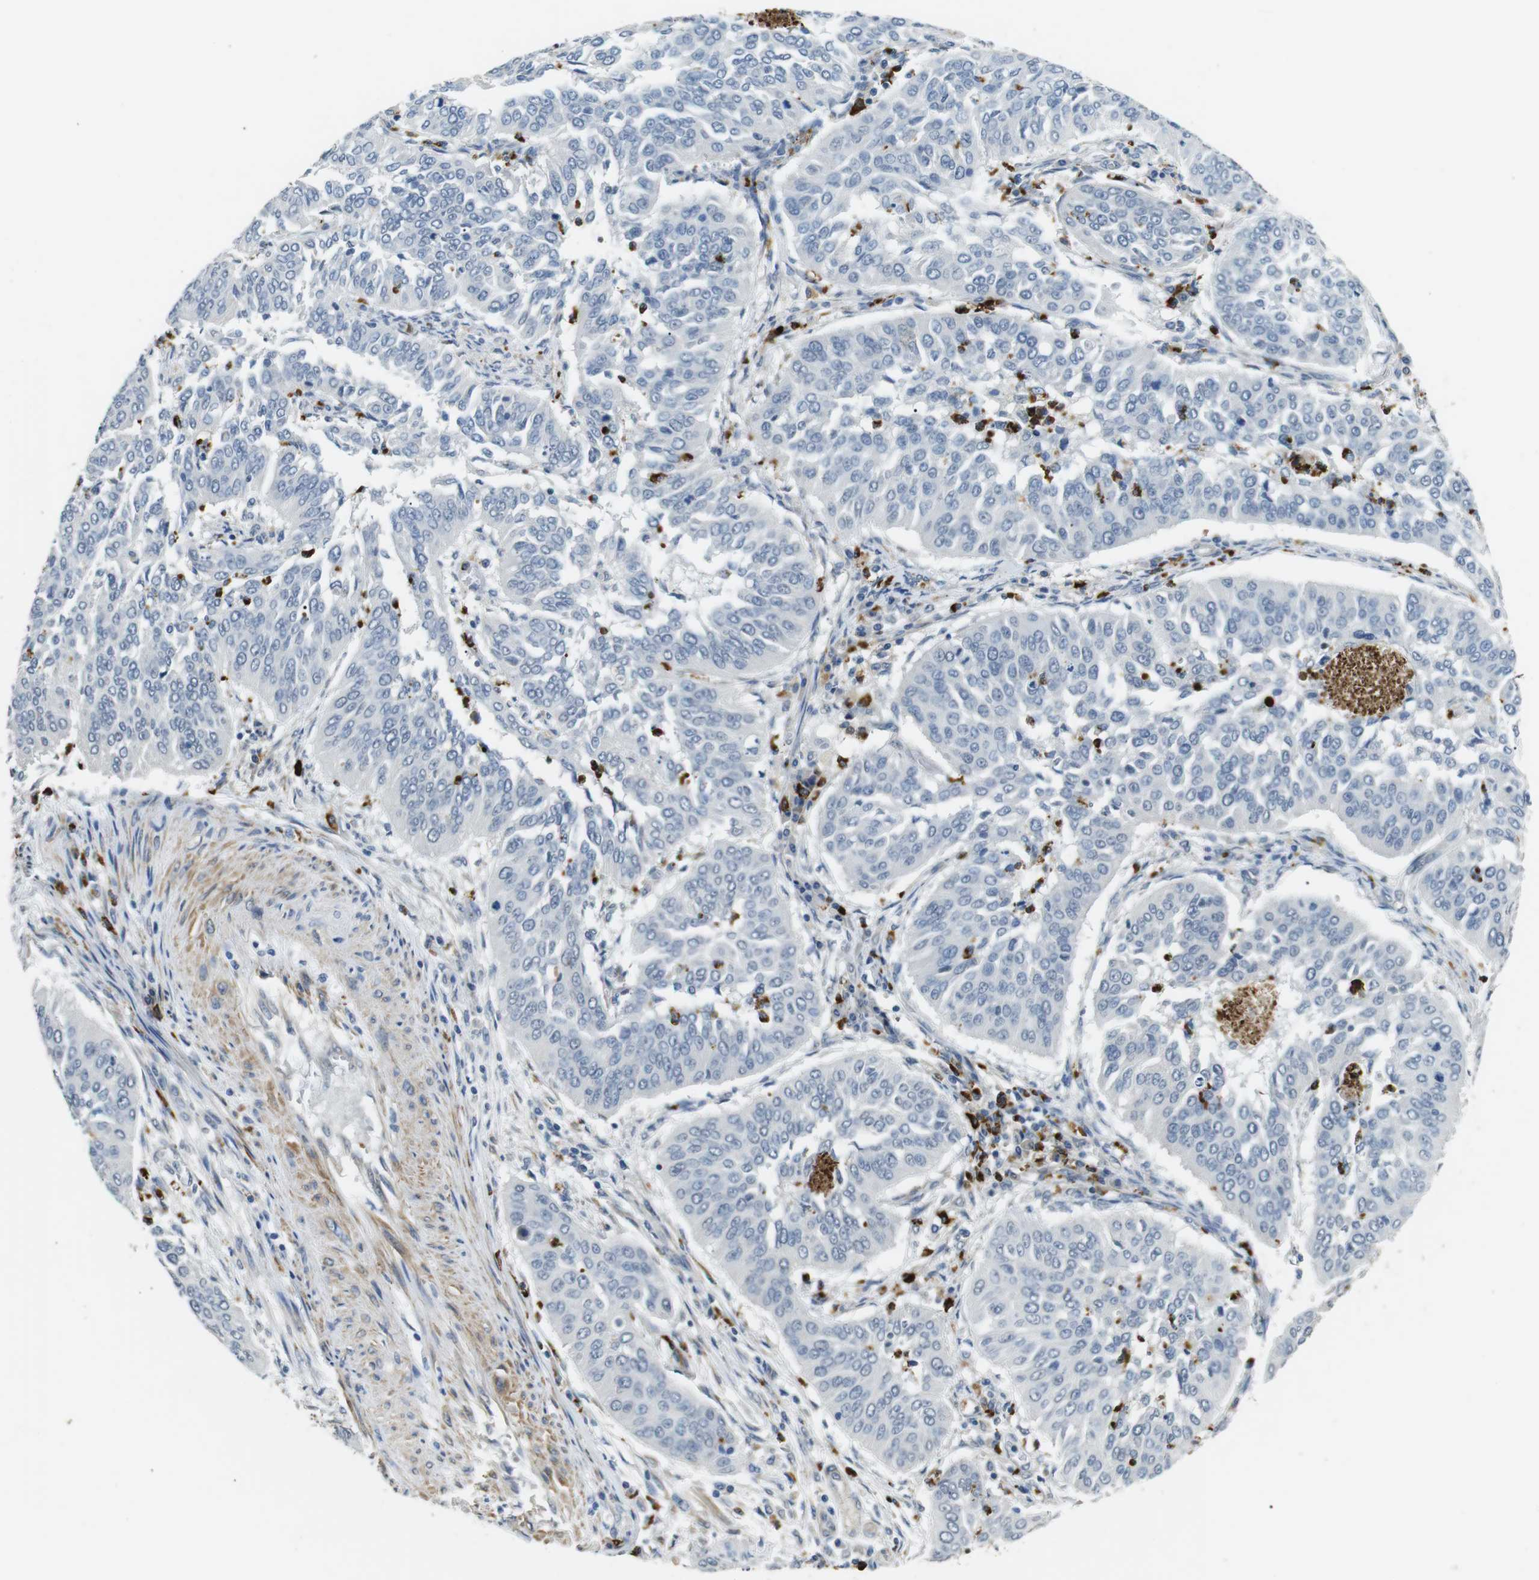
{"staining": {"intensity": "negative", "quantity": "none", "location": "none"}, "tissue": "cervical cancer", "cell_type": "Tumor cells", "image_type": "cancer", "snomed": [{"axis": "morphology", "description": "Normal tissue, NOS"}, {"axis": "morphology", "description": "Squamous cell carcinoma, NOS"}, {"axis": "topography", "description": "Cervix"}], "caption": "Immunohistochemical staining of cervical cancer (squamous cell carcinoma) reveals no significant expression in tumor cells.", "gene": "GZMM", "patient": {"sex": "female", "age": 39}}